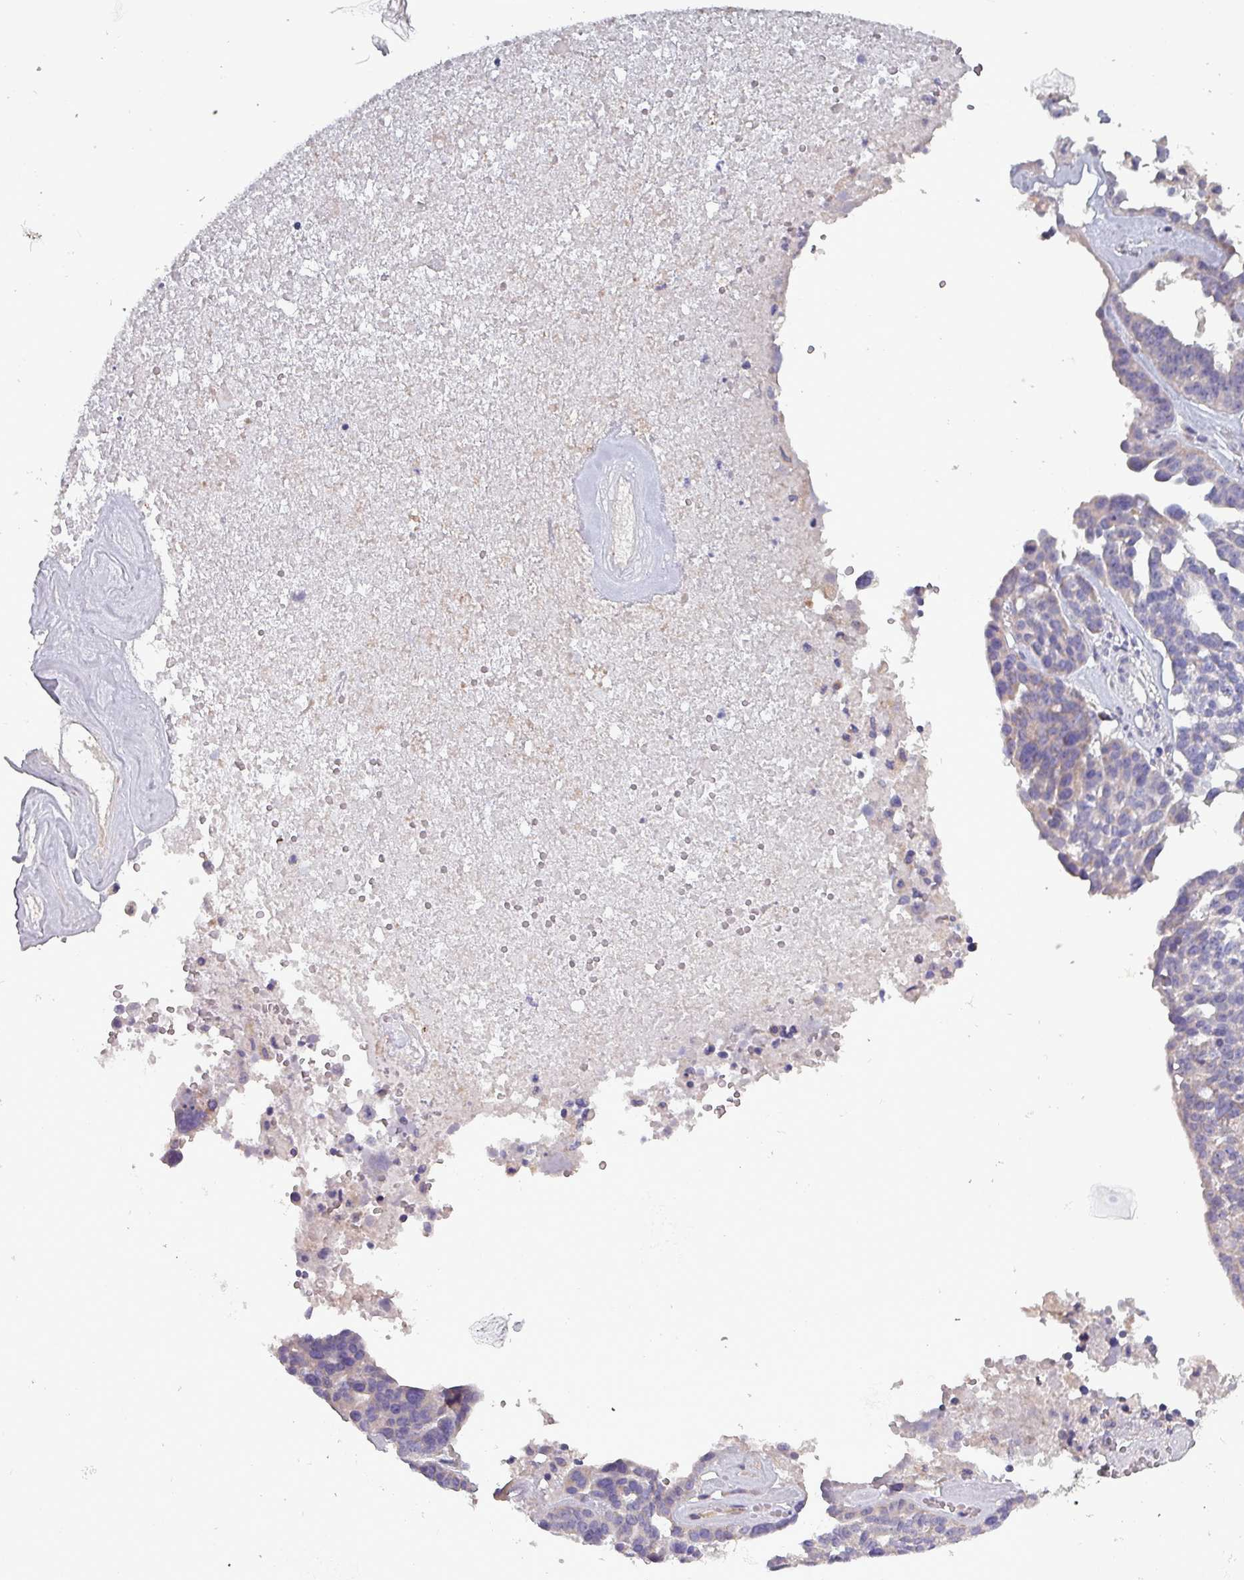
{"staining": {"intensity": "negative", "quantity": "none", "location": "none"}, "tissue": "ovarian cancer", "cell_type": "Tumor cells", "image_type": "cancer", "snomed": [{"axis": "morphology", "description": "Cystadenocarcinoma, serous, NOS"}, {"axis": "topography", "description": "Ovary"}], "caption": "This is an IHC photomicrograph of ovarian cancer (serous cystadenocarcinoma). There is no expression in tumor cells.", "gene": "HSD3B7", "patient": {"sex": "female", "age": 59}}